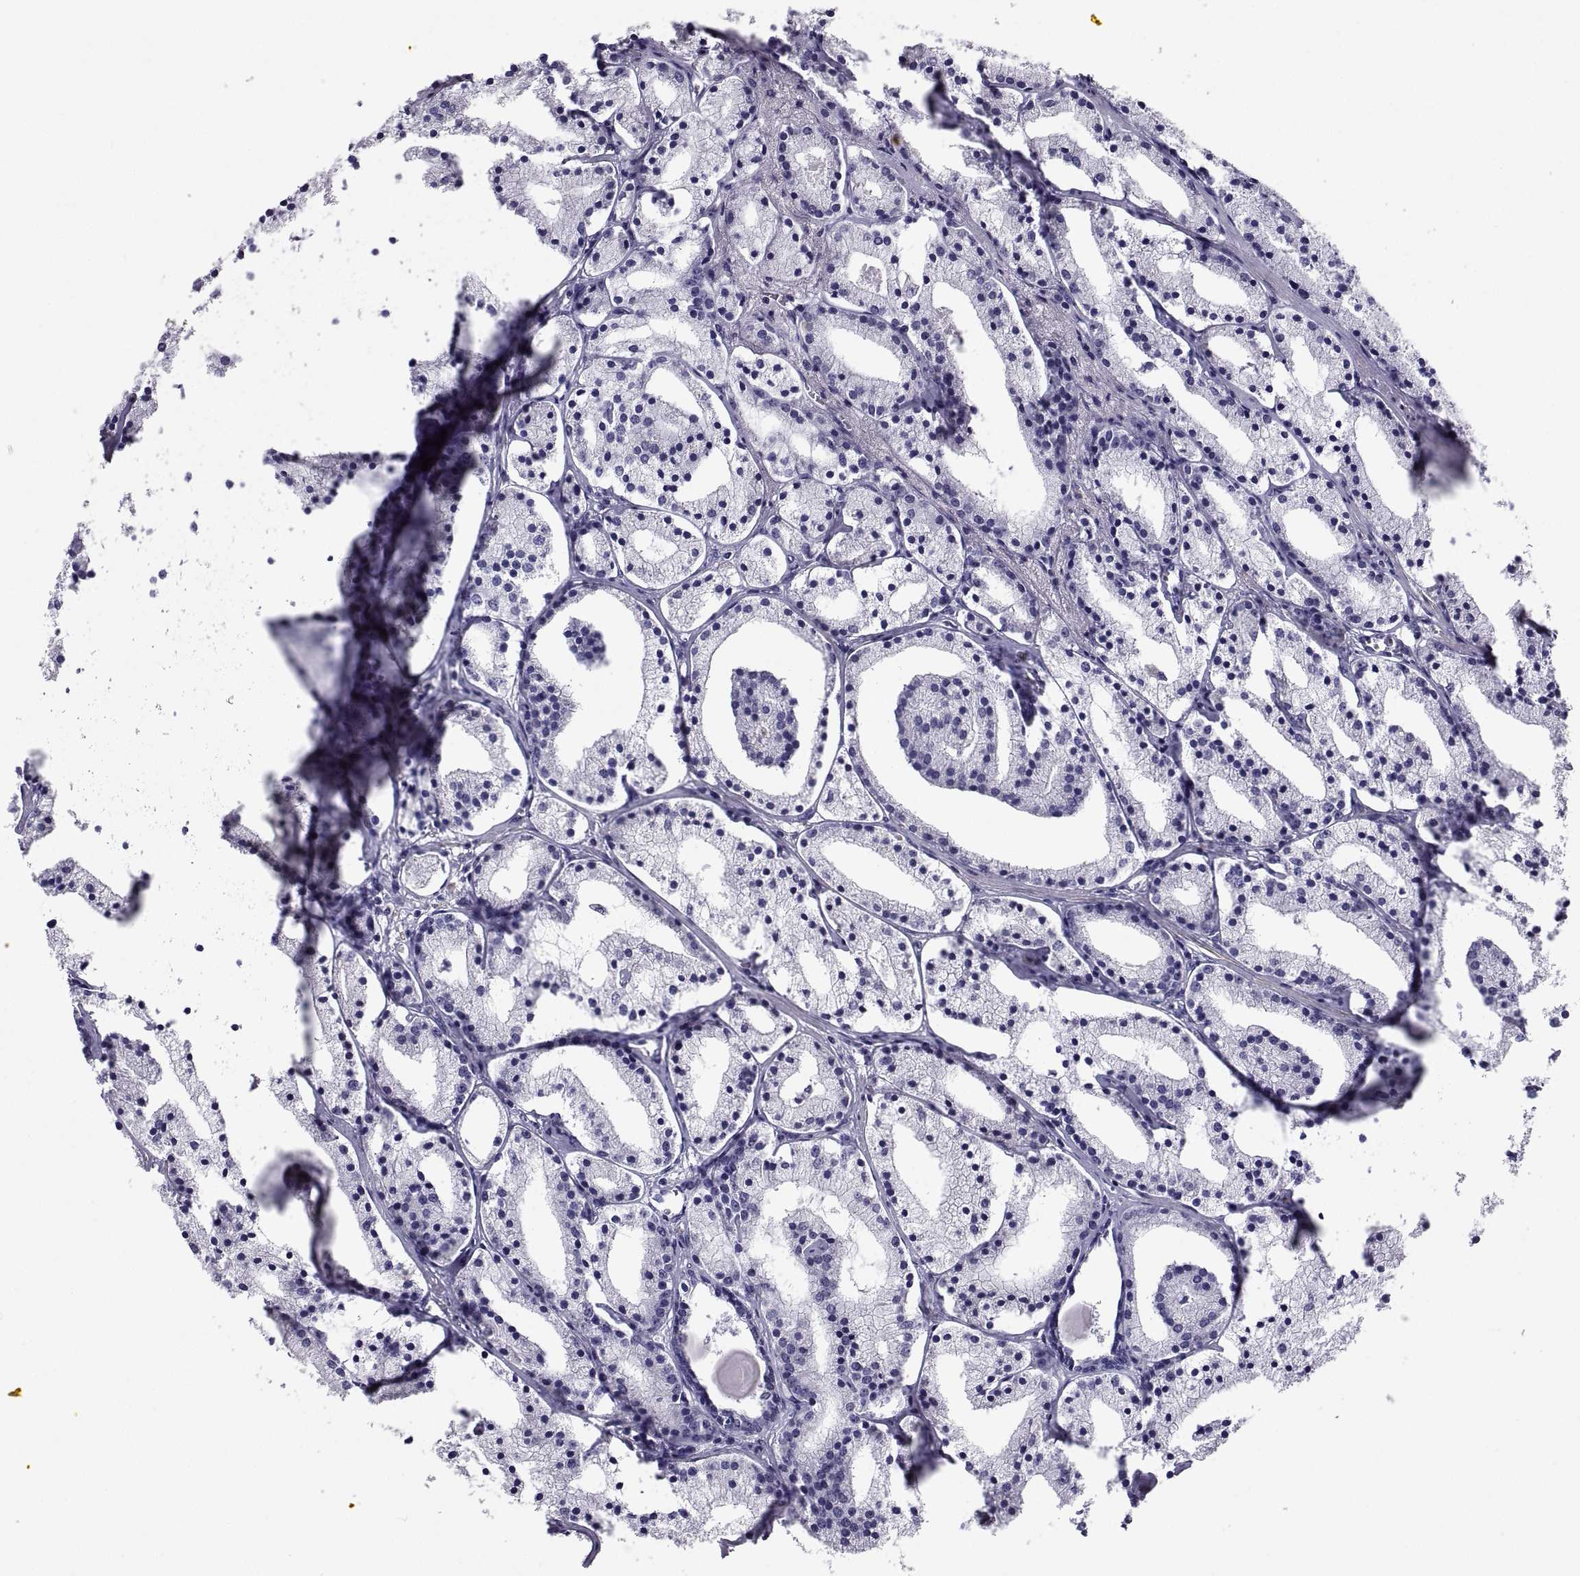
{"staining": {"intensity": "negative", "quantity": "none", "location": "none"}, "tissue": "prostate cancer", "cell_type": "Tumor cells", "image_type": "cancer", "snomed": [{"axis": "morphology", "description": "Adenocarcinoma, NOS"}, {"axis": "topography", "description": "Prostate"}], "caption": "High power microscopy photomicrograph of an immunohistochemistry micrograph of adenocarcinoma (prostate), revealing no significant positivity in tumor cells.", "gene": "IGSF1", "patient": {"sex": "male", "age": 69}}